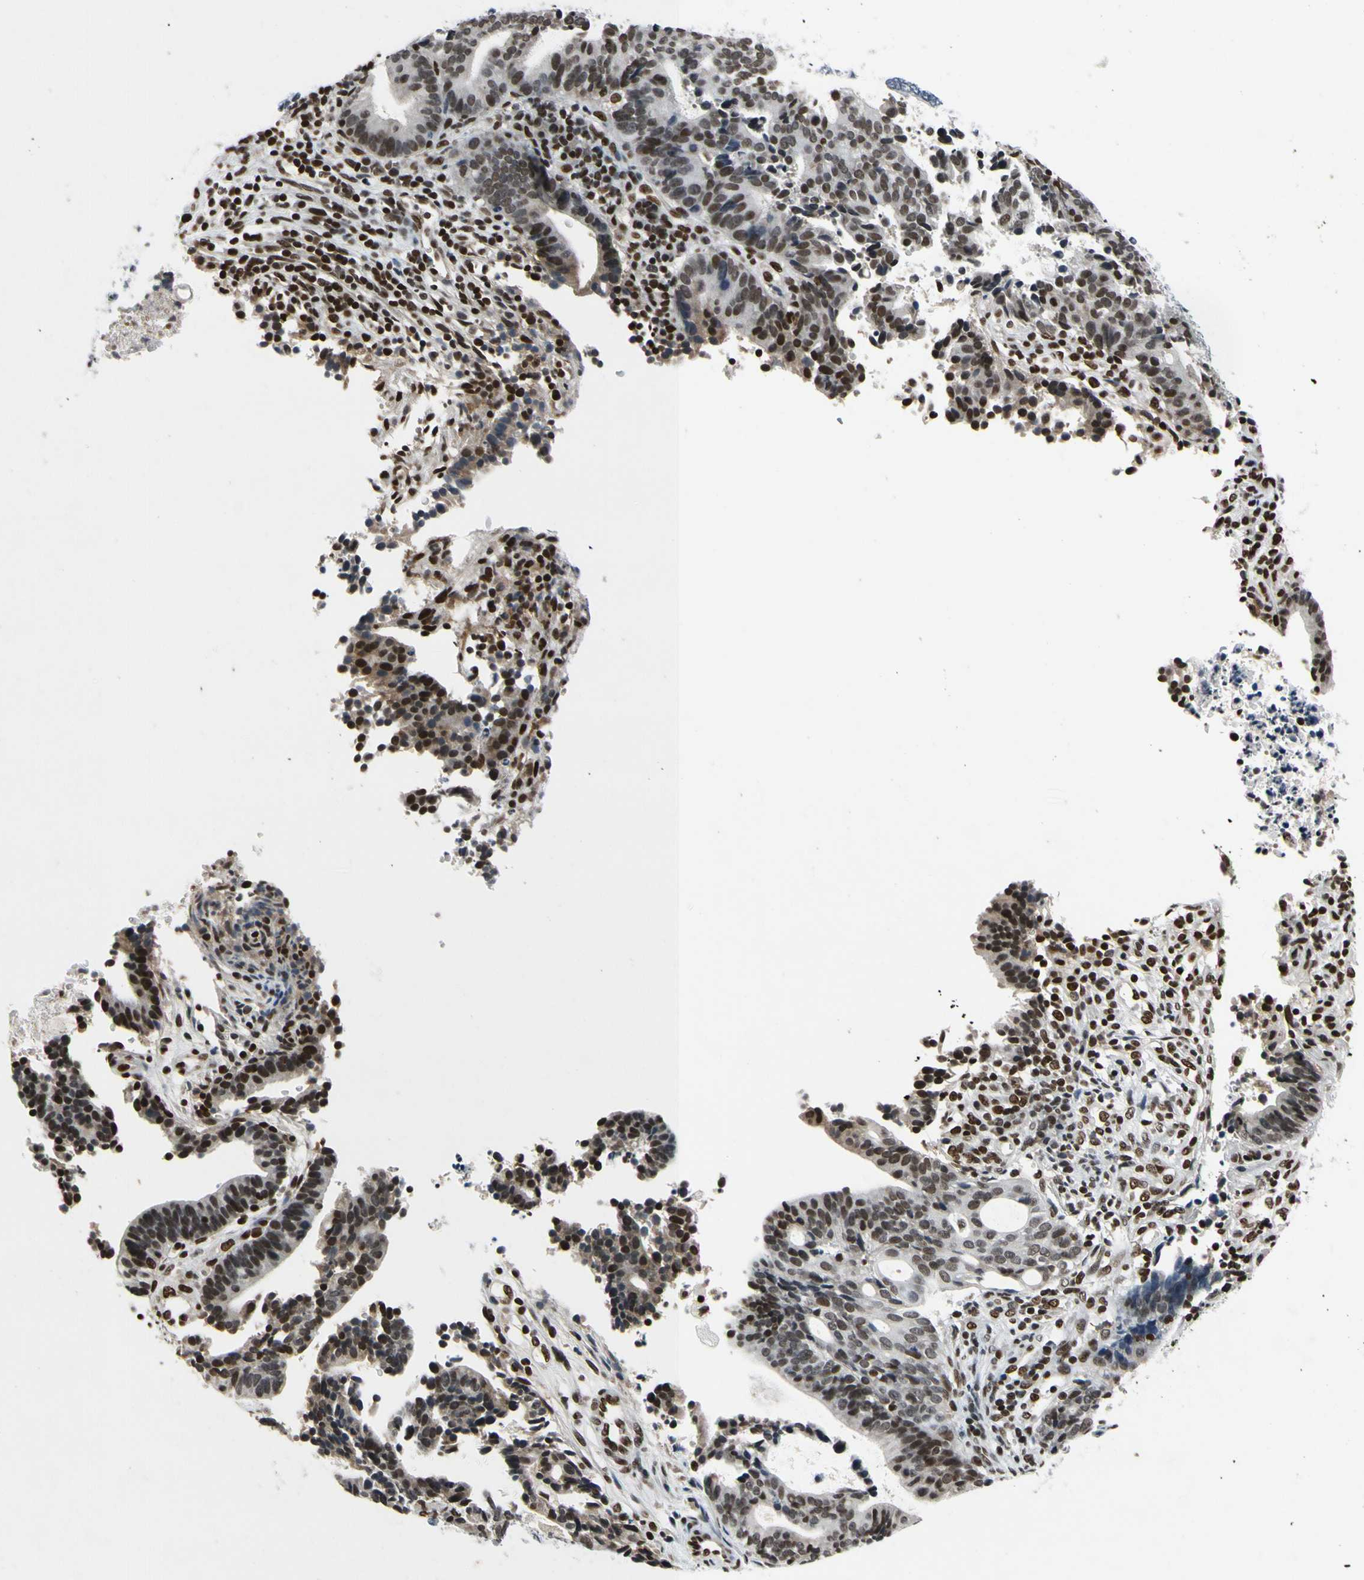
{"staining": {"intensity": "strong", "quantity": "25%-75%", "location": "nuclear"}, "tissue": "endometrial cancer", "cell_type": "Tumor cells", "image_type": "cancer", "snomed": [{"axis": "morphology", "description": "Adenocarcinoma, NOS"}, {"axis": "topography", "description": "Uterus"}], "caption": "High-magnification brightfield microscopy of endometrial cancer stained with DAB (brown) and counterstained with hematoxylin (blue). tumor cells exhibit strong nuclear positivity is seen in about25%-75% of cells. (DAB = brown stain, brightfield microscopy at high magnification).", "gene": "RECQL", "patient": {"sex": "female", "age": 83}}